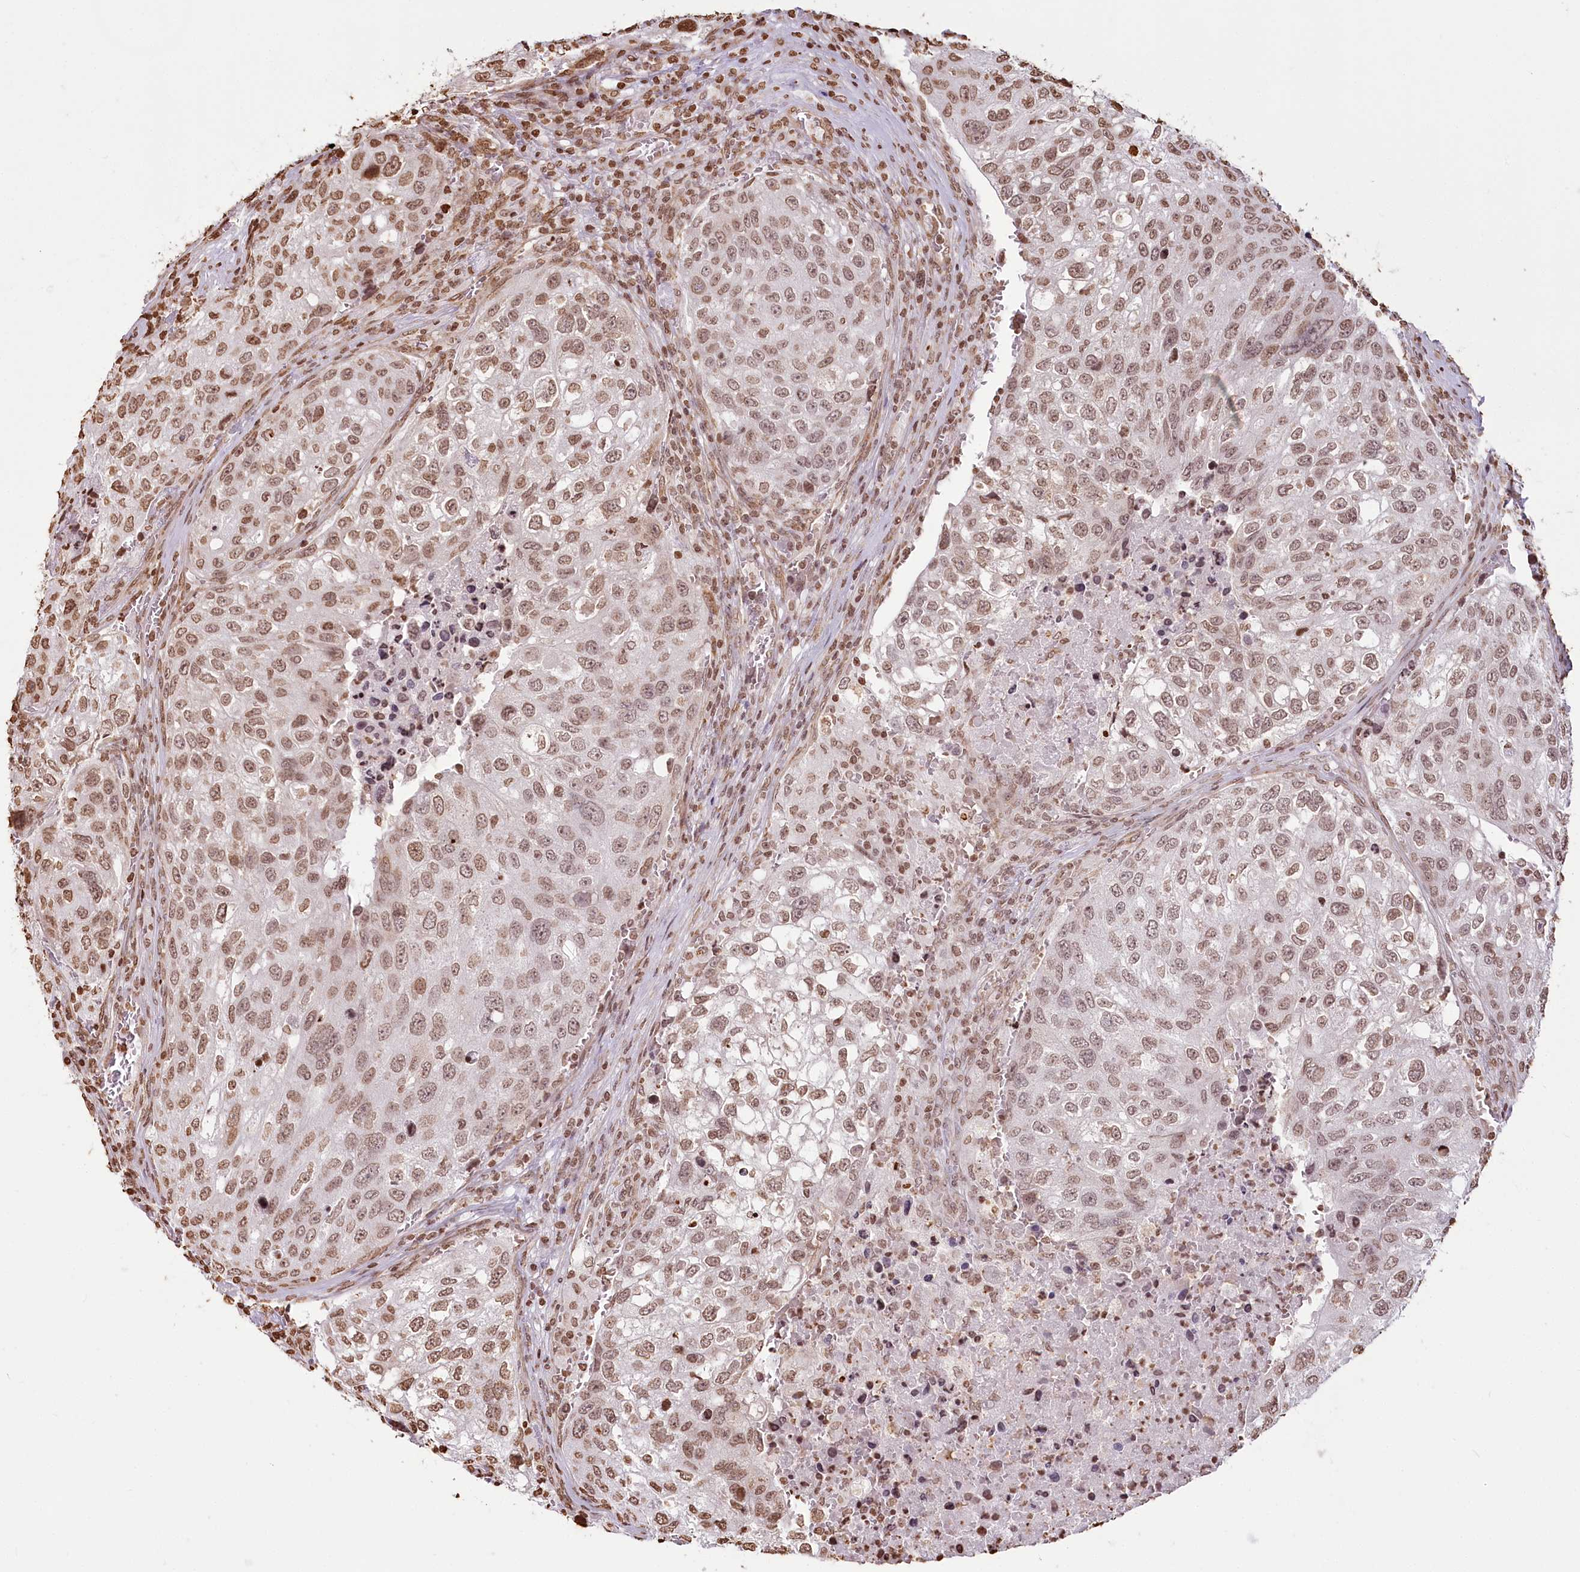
{"staining": {"intensity": "moderate", "quantity": ">75%", "location": "nuclear"}, "tissue": "urothelial cancer", "cell_type": "Tumor cells", "image_type": "cancer", "snomed": [{"axis": "morphology", "description": "Urothelial carcinoma, High grade"}, {"axis": "topography", "description": "Lymph node"}, {"axis": "topography", "description": "Urinary bladder"}], "caption": "Immunohistochemistry (IHC) staining of high-grade urothelial carcinoma, which reveals medium levels of moderate nuclear positivity in about >75% of tumor cells indicating moderate nuclear protein staining. The staining was performed using DAB (3,3'-diaminobenzidine) (brown) for protein detection and nuclei were counterstained in hematoxylin (blue).", "gene": "FAM13A", "patient": {"sex": "male", "age": 51}}